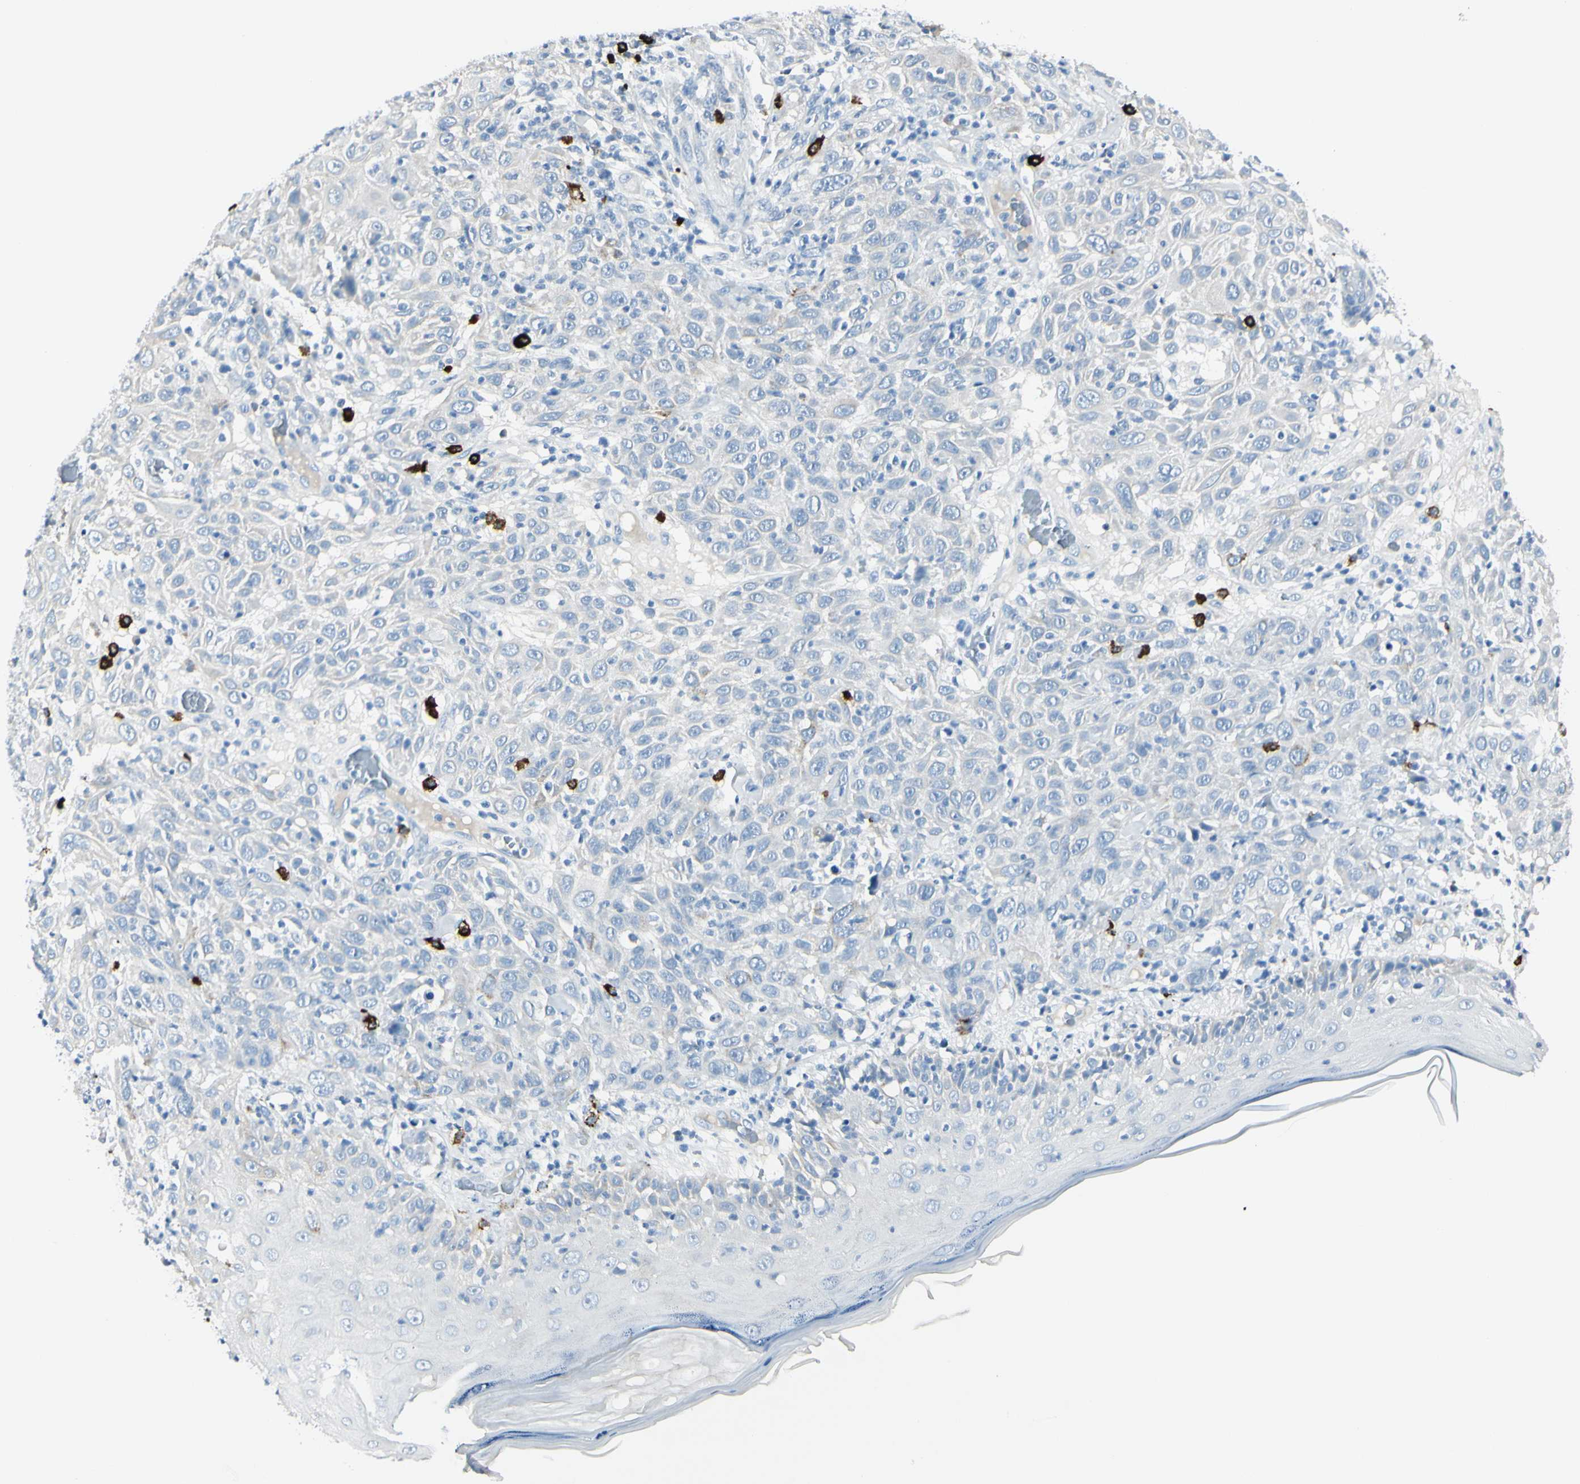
{"staining": {"intensity": "strong", "quantity": "<25%", "location": "cytoplasmic/membranous"}, "tissue": "skin cancer", "cell_type": "Tumor cells", "image_type": "cancer", "snomed": [{"axis": "morphology", "description": "Squamous cell carcinoma, NOS"}, {"axis": "topography", "description": "Skin"}], "caption": "The image exhibits immunohistochemical staining of skin cancer (squamous cell carcinoma). There is strong cytoplasmic/membranous staining is seen in about <25% of tumor cells. Nuclei are stained in blue.", "gene": "DLG4", "patient": {"sex": "female", "age": 88}}